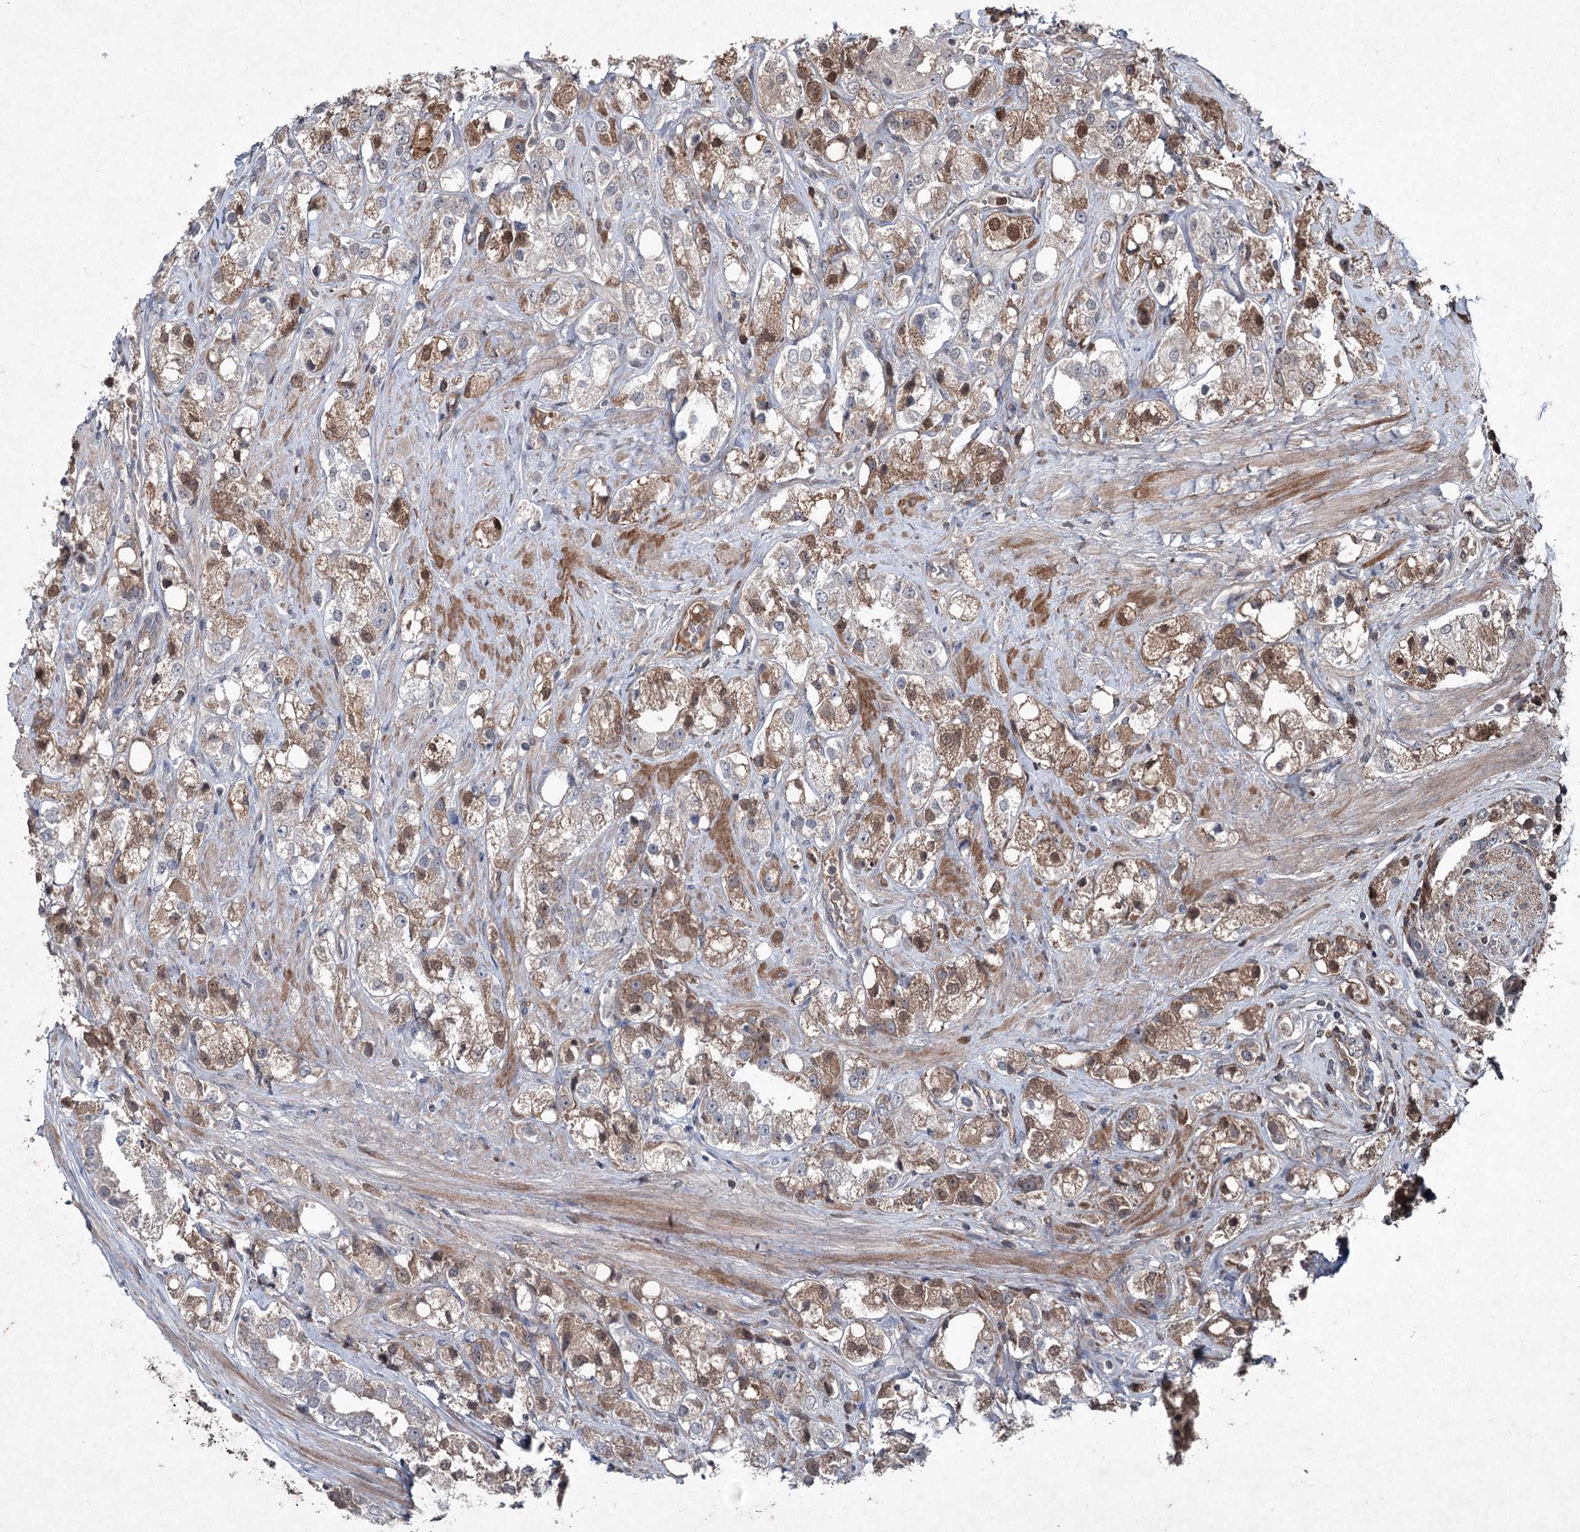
{"staining": {"intensity": "moderate", "quantity": "25%-75%", "location": "cytoplasmic/membranous,nuclear"}, "tissue": "prostate cancer", "cell_type": "Tumor cells", "image_type": "cancer", "snomed": [{"axis": "morphology", "description": "Adenocarcinoma, NOS"}, {"axis": "topography", "description": "Prostate"}], "caption": "Prostate cancer stained with a protein marker displays moderate staining in tumor cells.", "gene": "PGLYRP2", "patient": {"sex": "male", "age": 79}}